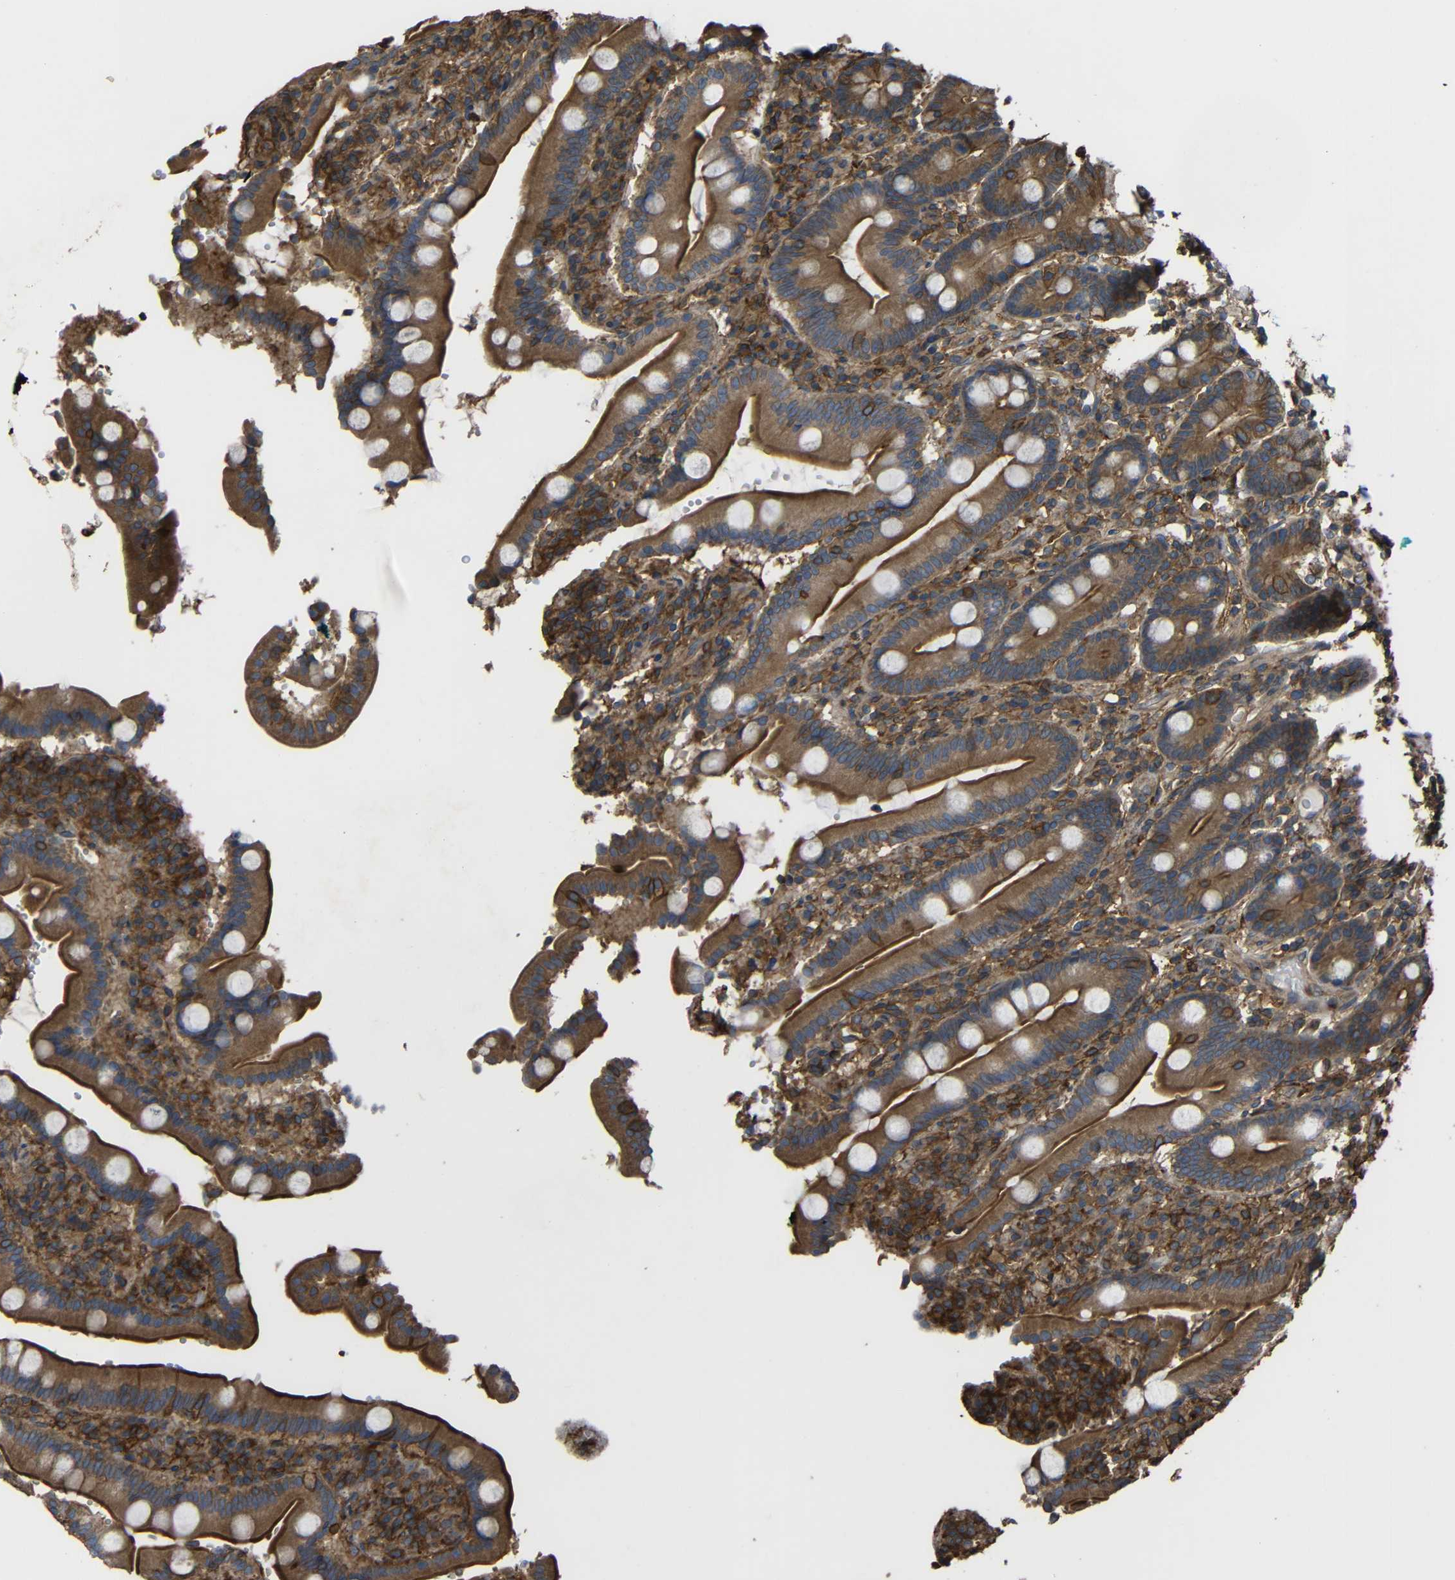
{"staining": {"intensity": "moderate", "quantity": ">75%", "location": "cytoplasmic/membranous"}, "tissue": "duodenum", "cell_type": "Glandular cells", "image_type": "normal", "snomed": [{"axis": "morphology", "description": "Normal tissue, NOS"}, {"axis": "topography", "description": "Small intestine, NOS"}], "caption": "DAB immunohistochemical staining of benign human duodenum displays moderate cytoplasmic/membranous protein expression in about >75% of glandular cells. (IHC, brightfield microscopy, high magnification).", "gene": "TREM2", "patient": {"sex": "female", "age": 71}}